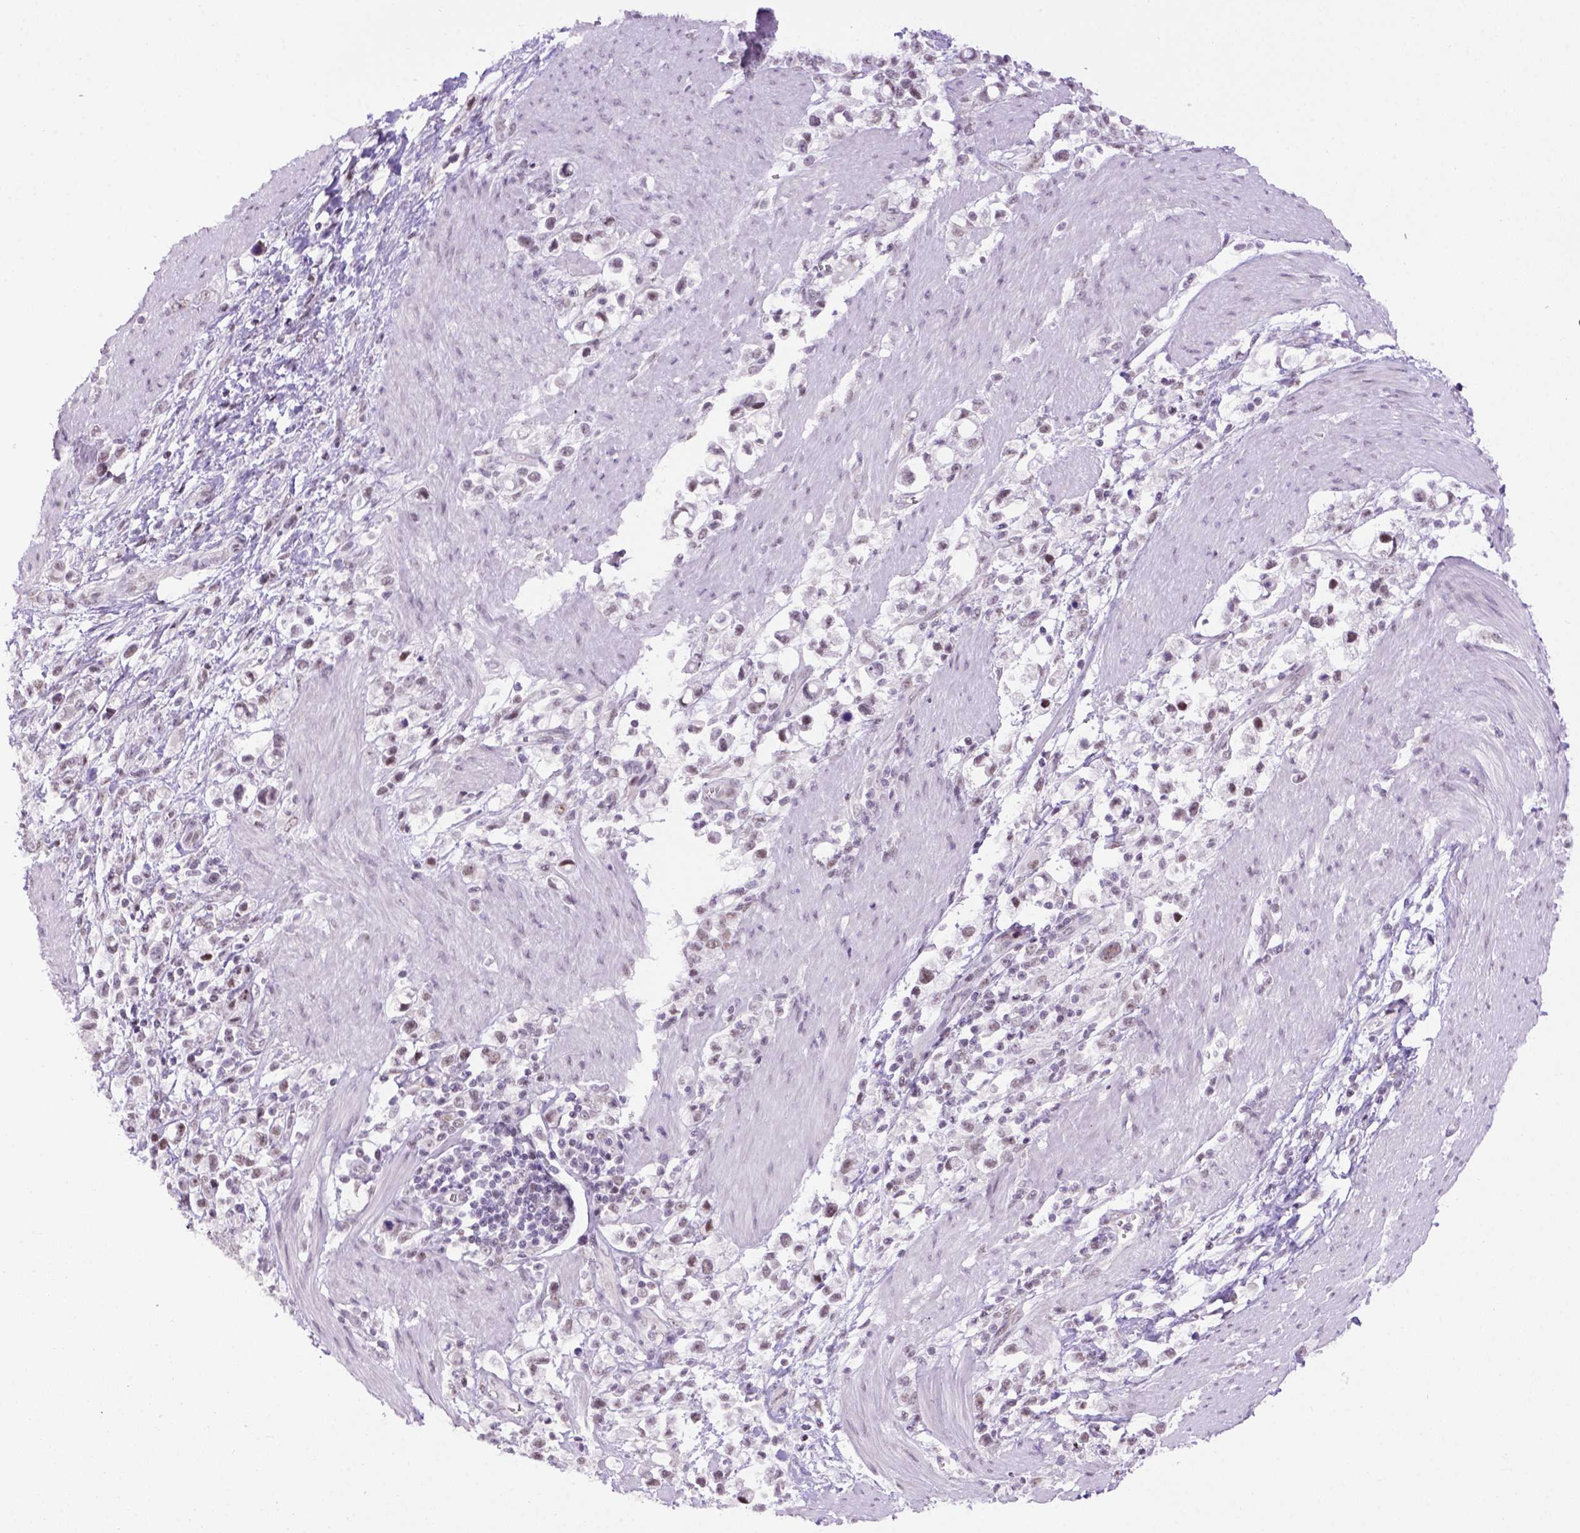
{"staining": {"intensity": "weak", "quantity": "25%-75%", "location": "nuclear"}, "tissue": "stomach cancer", "cell_type": "Tumor cells", "image_type": "cancer", "snomed": [{"axis": "morphology", "description": "Adenocarcinoma, NOS"}, {"axis": "topography", "description": "Stomach"}], "caption": "Brown immunohistochemical staining in human stomach cancer (adenocarcinoma) demonstrates weak nuclear staining in approximately 25%-75% of tumor cells.", "gene": "TBPL1", "patient": {"sex": "male", "age": 63}}